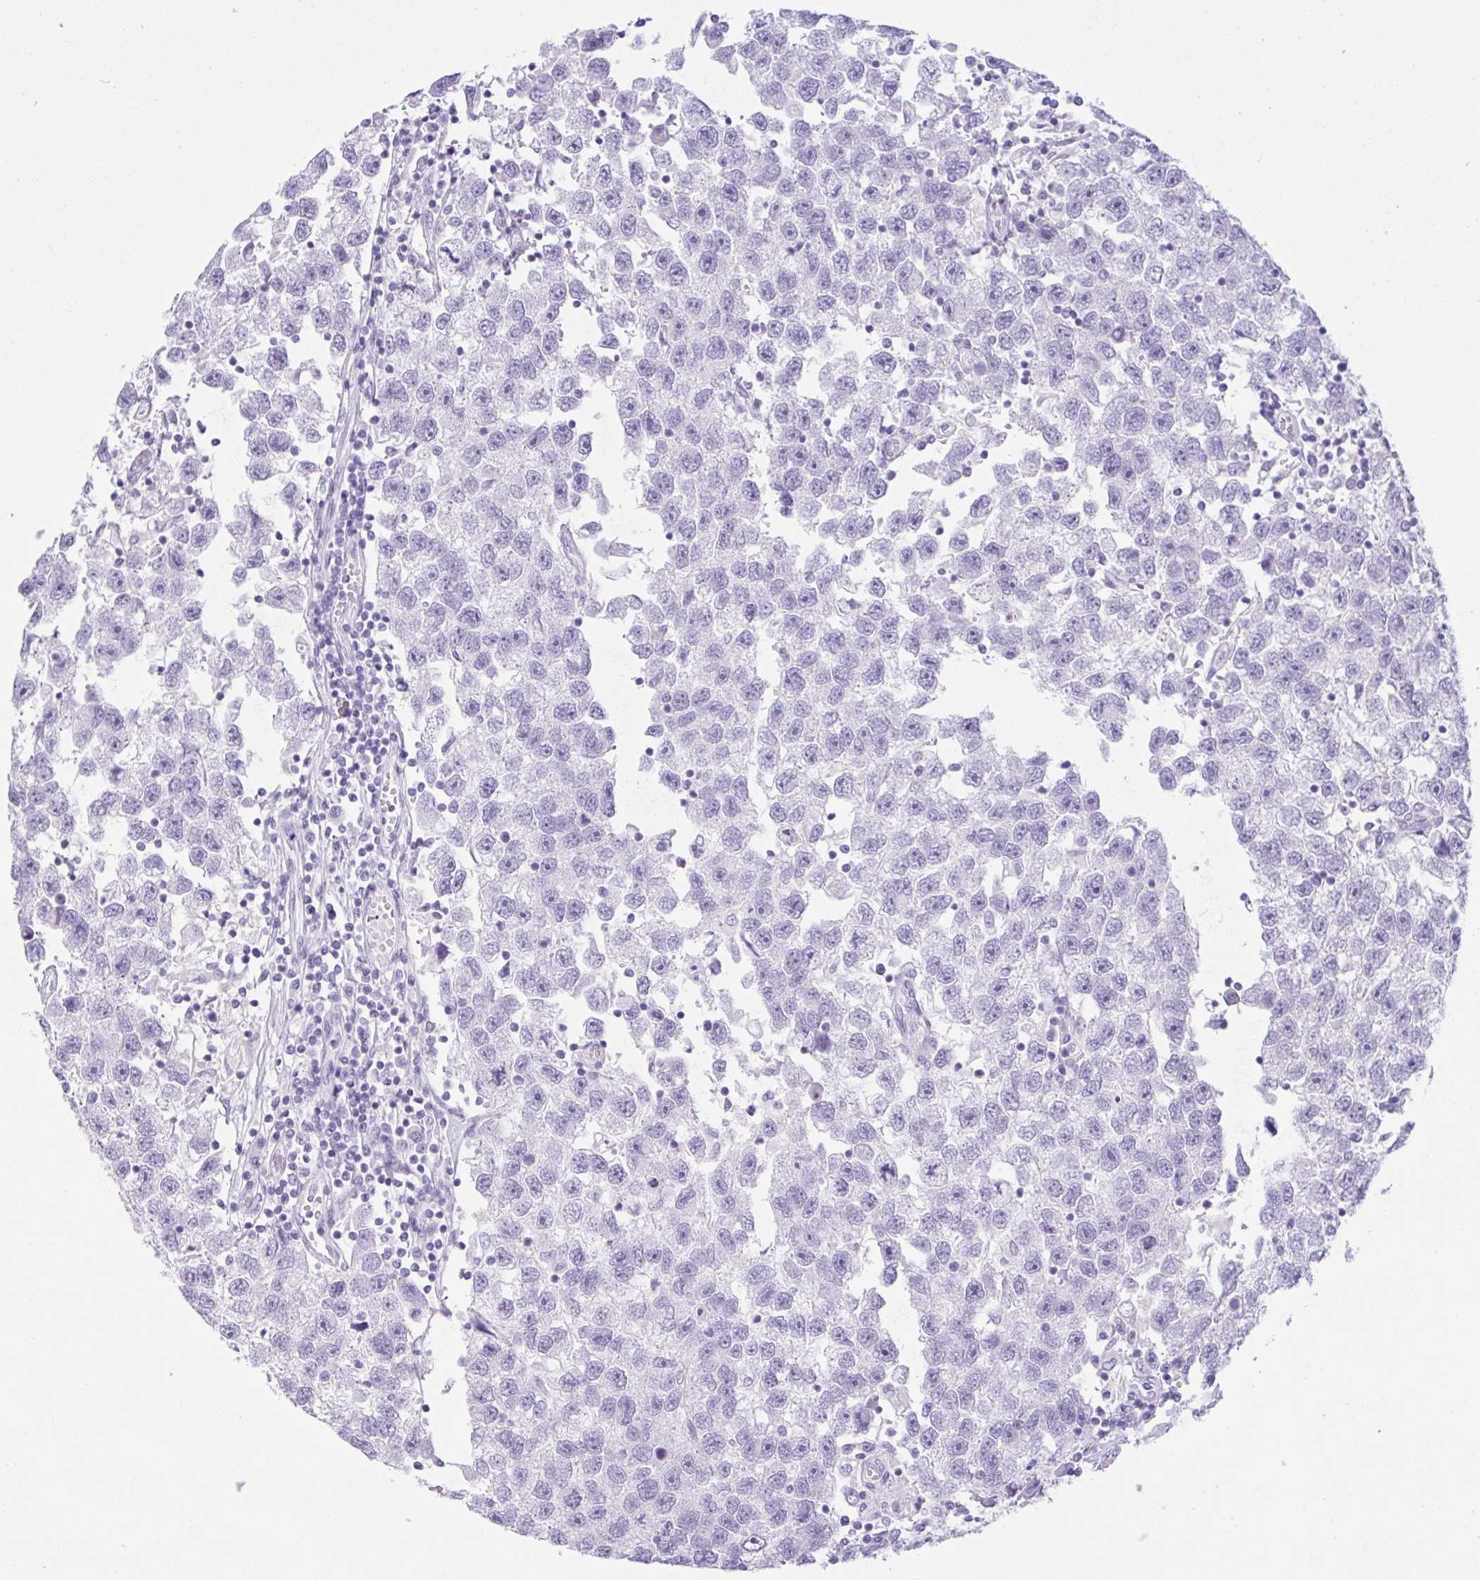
{"staining": {"intensity": "negative", "quantity": "none", "location": "none"}, "tissue": "testis cancer", "cell_type": "Tumor cells", "image_type": "cancer", "snomed": [{"axis": "morphology", "description": "Seminoma, NOS"}, {"axis": "topography", "description": "Testis"}], "caption": "Image shows no significant protein positivity in tumor cells of testis seminoma.", "gene": "CTSE", "patient": {"sex": "male", "age": 26}}